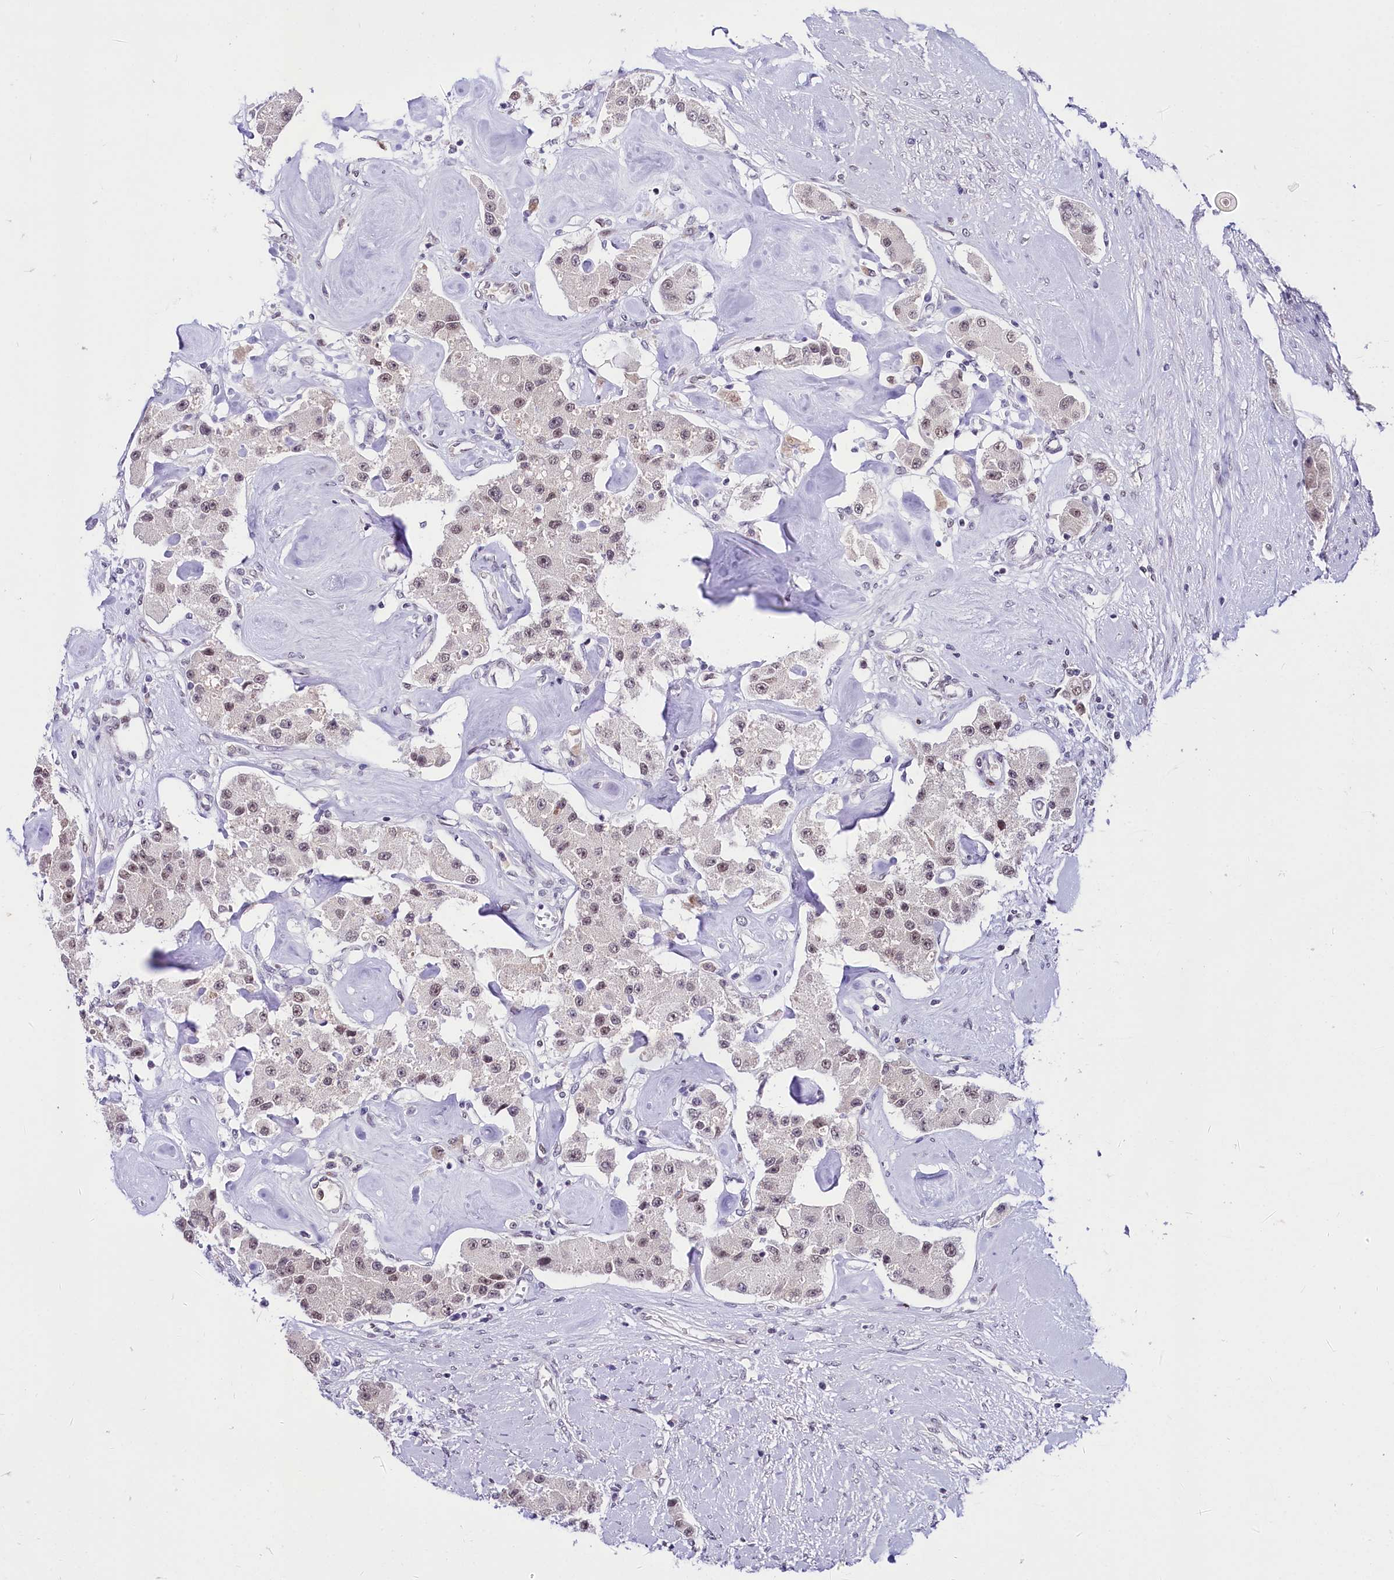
{"staining": {"intensity": "weak", "quantity": "<25%", "location": "nuclear"}, "tissue": "carcinoid", "cell_type": "Tumor cells", "image_type": "cancer", "snomed": [{"axis": "morphology", "description": "Carcinoid, malignant, NOS"}, {"axis": "topography", "description": "Pancreas"}], "caption": "There is no significant positivity in tumor cells of malignant carcinoid. (DAB (3,3'-diaminobenzidine) immunohistochemistry (IHC) with hematoxylin counter stain).", "gene": "SCAF11", "patient": {"sex": "male", "age": 41}}